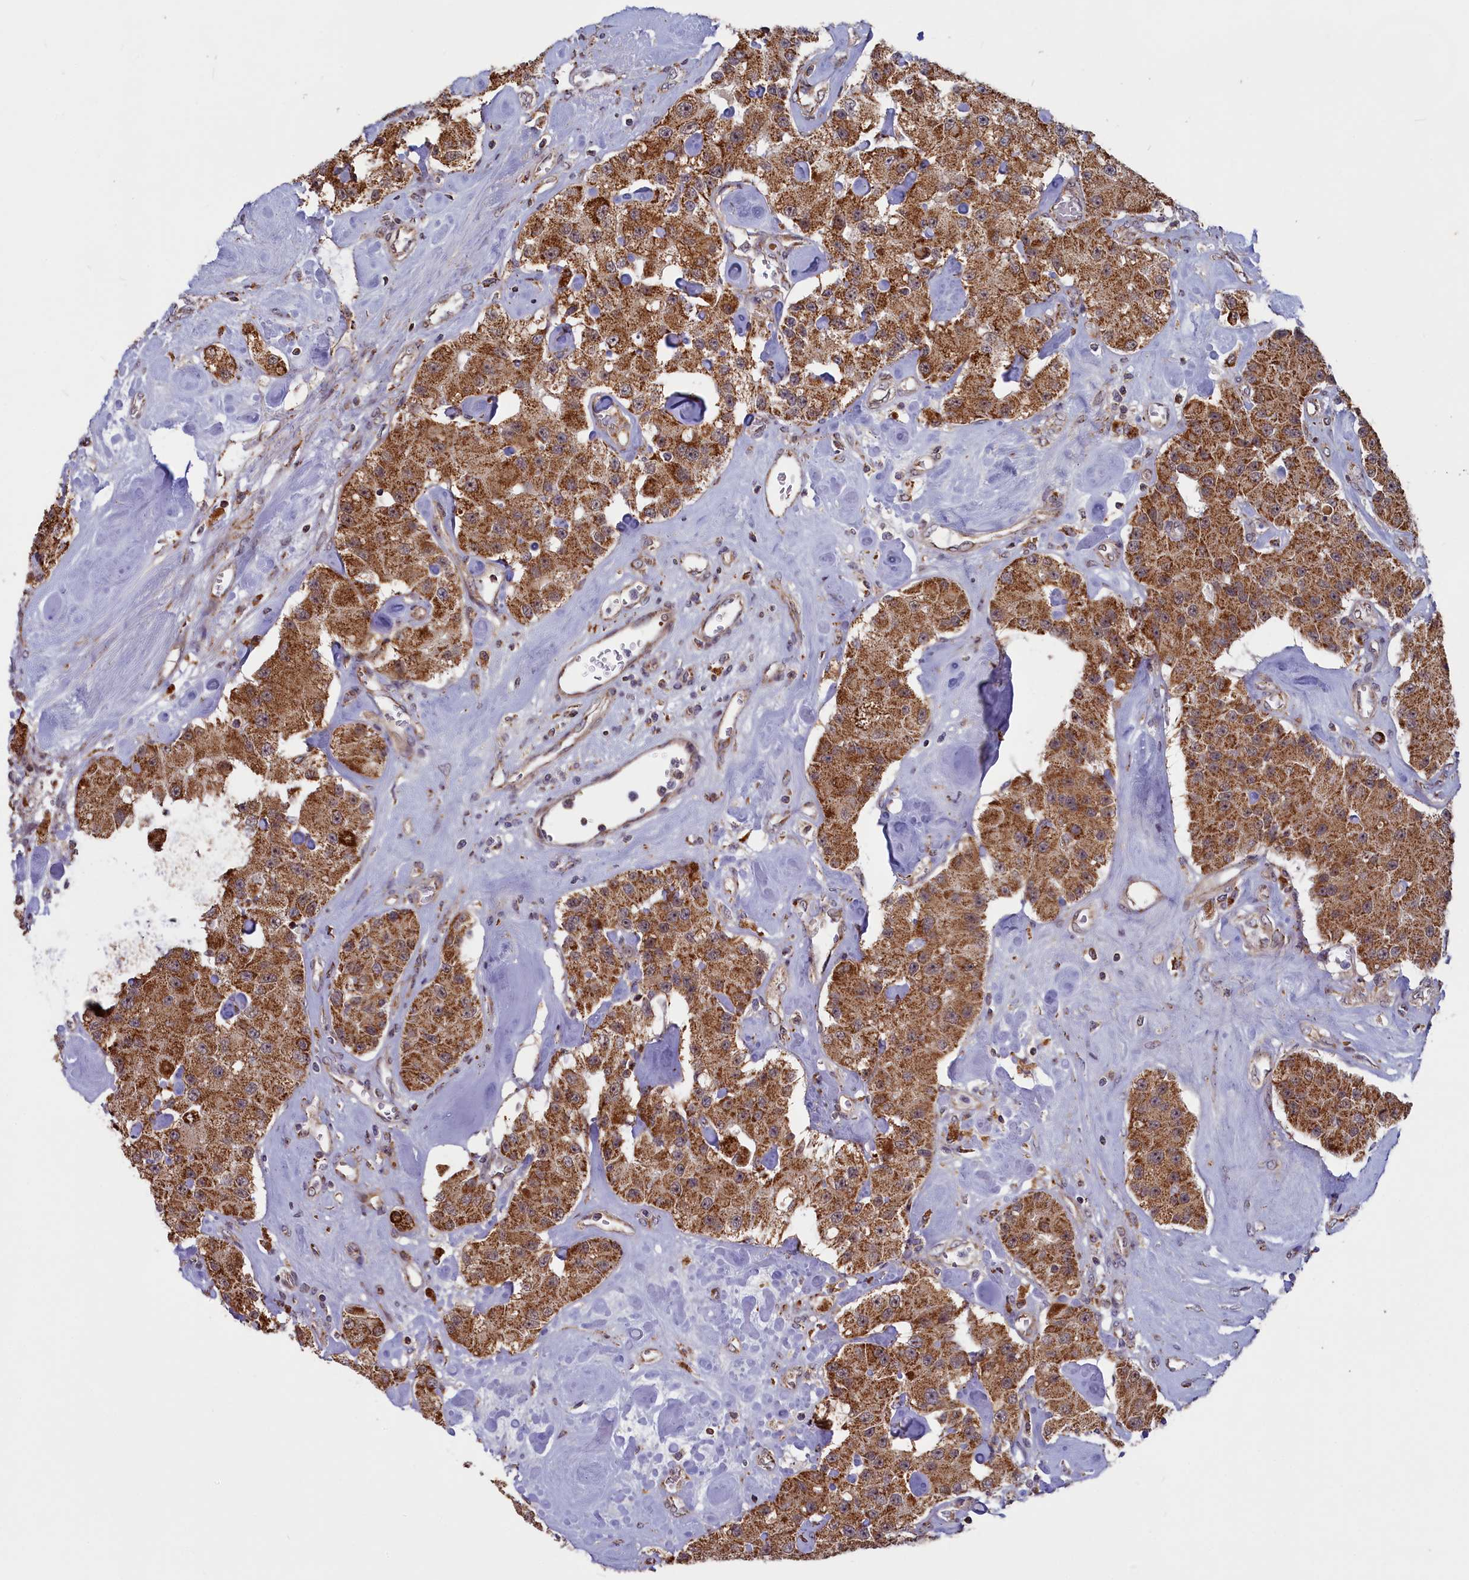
{"staining": {"intensity": "moderate", "quantity": ">75%", "location": "cytoplasmic/membranous"}, "tissue": "carcinoid", "cell_type": "Tumor cells", "image_type": "cancer", "snomed": [{"axis": "morphology", "description": "Carcinoid, malignant, NOS"}, {"axis": "topography", "description": "Pancreas"}], "caption": "High-magnification brightfield microscopy of carcinoid stained with DAB (brown) and counterstained with hematoxylin (blue). tumor cells exhibit moderate cytoplasmic/membranous staining is appreciated in about>75% of cells. The staining is performed using DAB (3,3'-diaminobenzidine) brown chromogen to label protein expression. The nuclei are counter-stained blue using hematoxylin.", "gene": "DUS3L", "patient": {"sex": "male", "age": 41}}